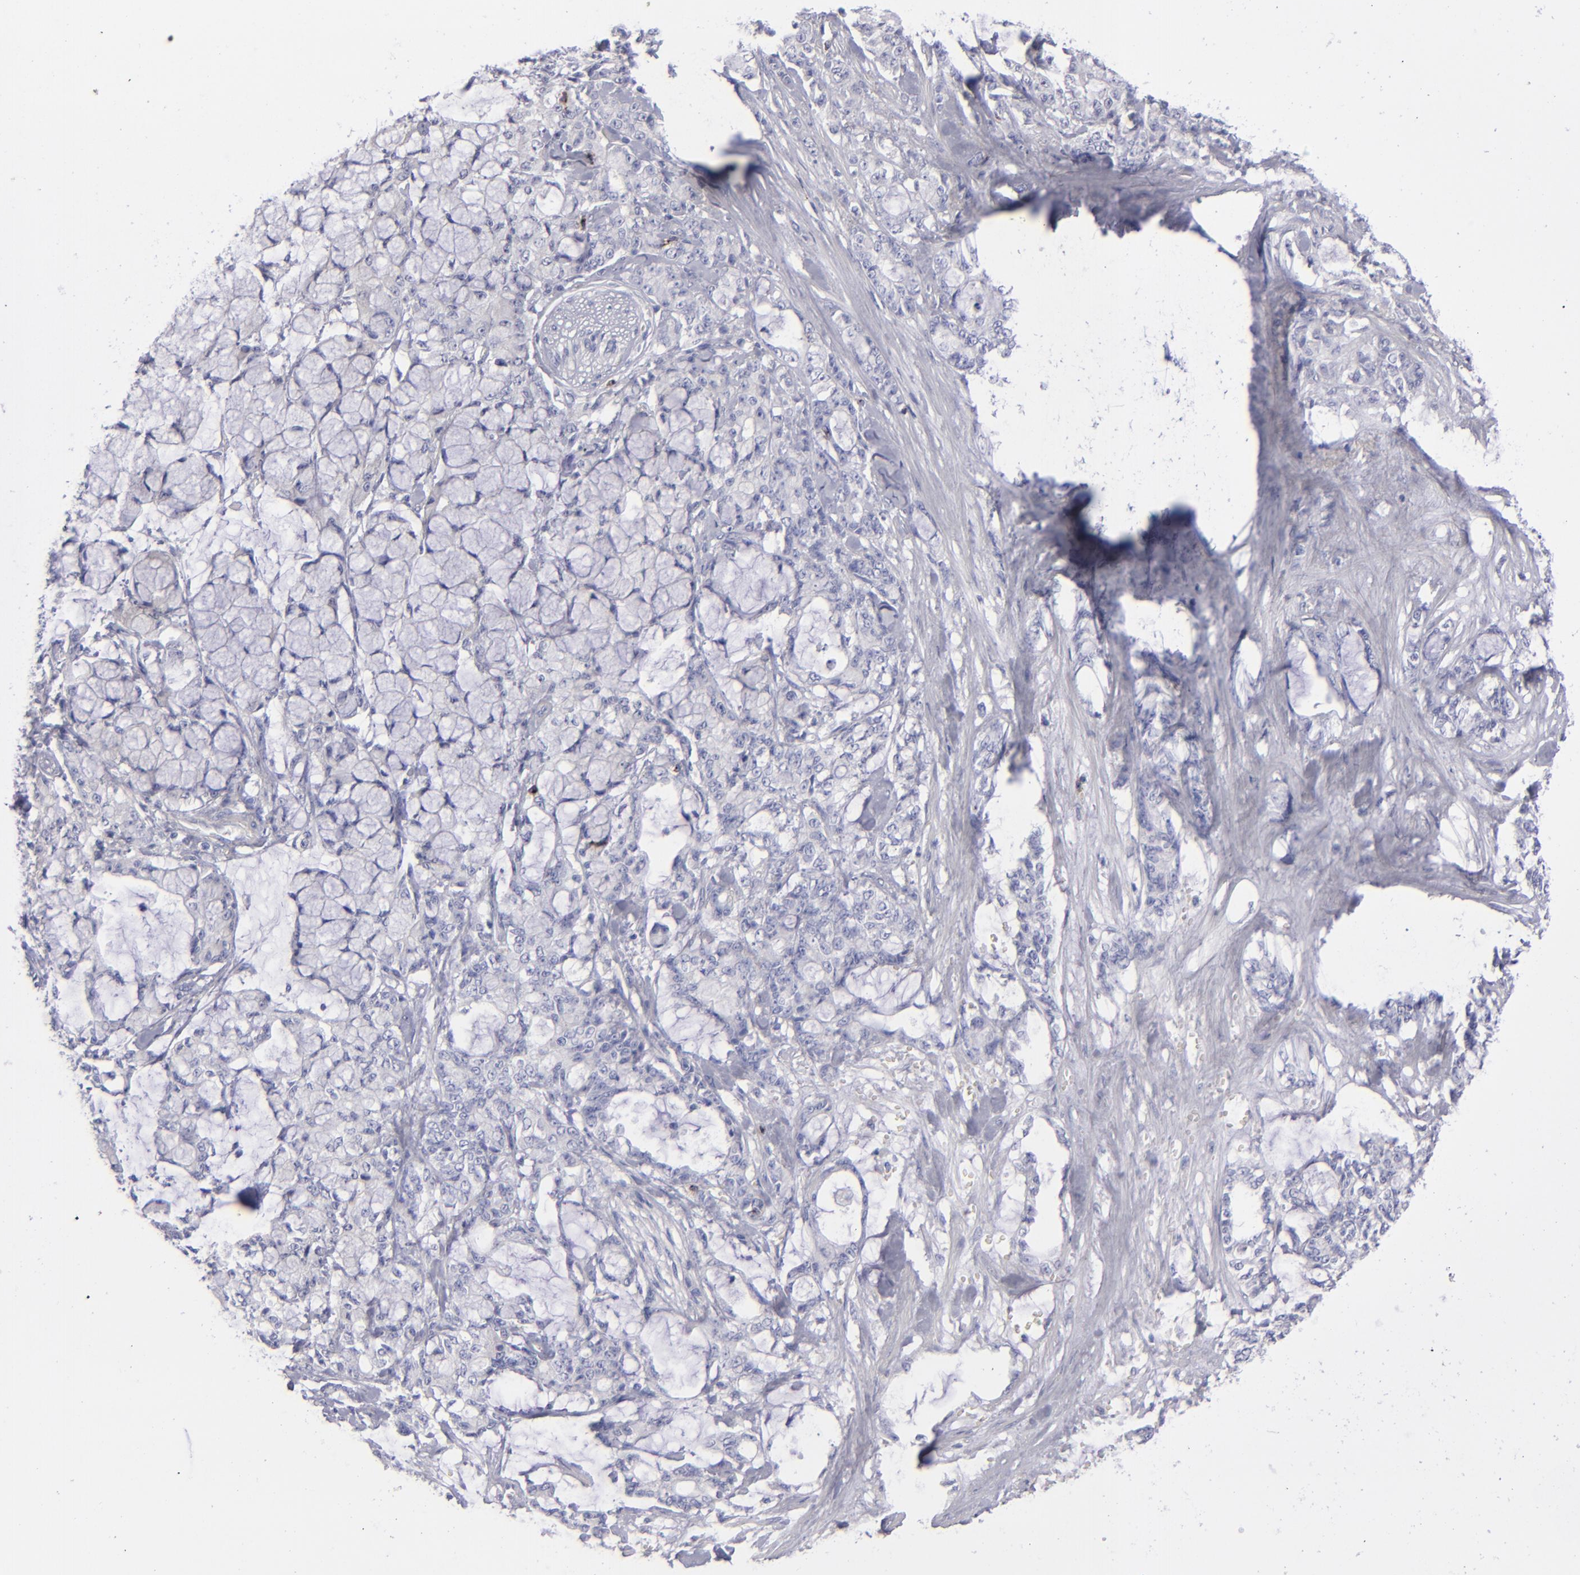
{"staining": {"intensity": "negative", "quantity": "none", "location": "none"}, "tissue": "pancreatic cancer", "cell_type": "Tumor cells", "image_type": "cancer", "snomed": [{"axis": "morphology", "description": "Adenocarcinoma, NOS"}, {"axis": "topography", "description": "Pancreas"}], "caption": "IHC of pancreatic cancer exhibits no positivity in tumor cells.", "gene": "CD2", "patient": {"sex": "female", "age": 73}}